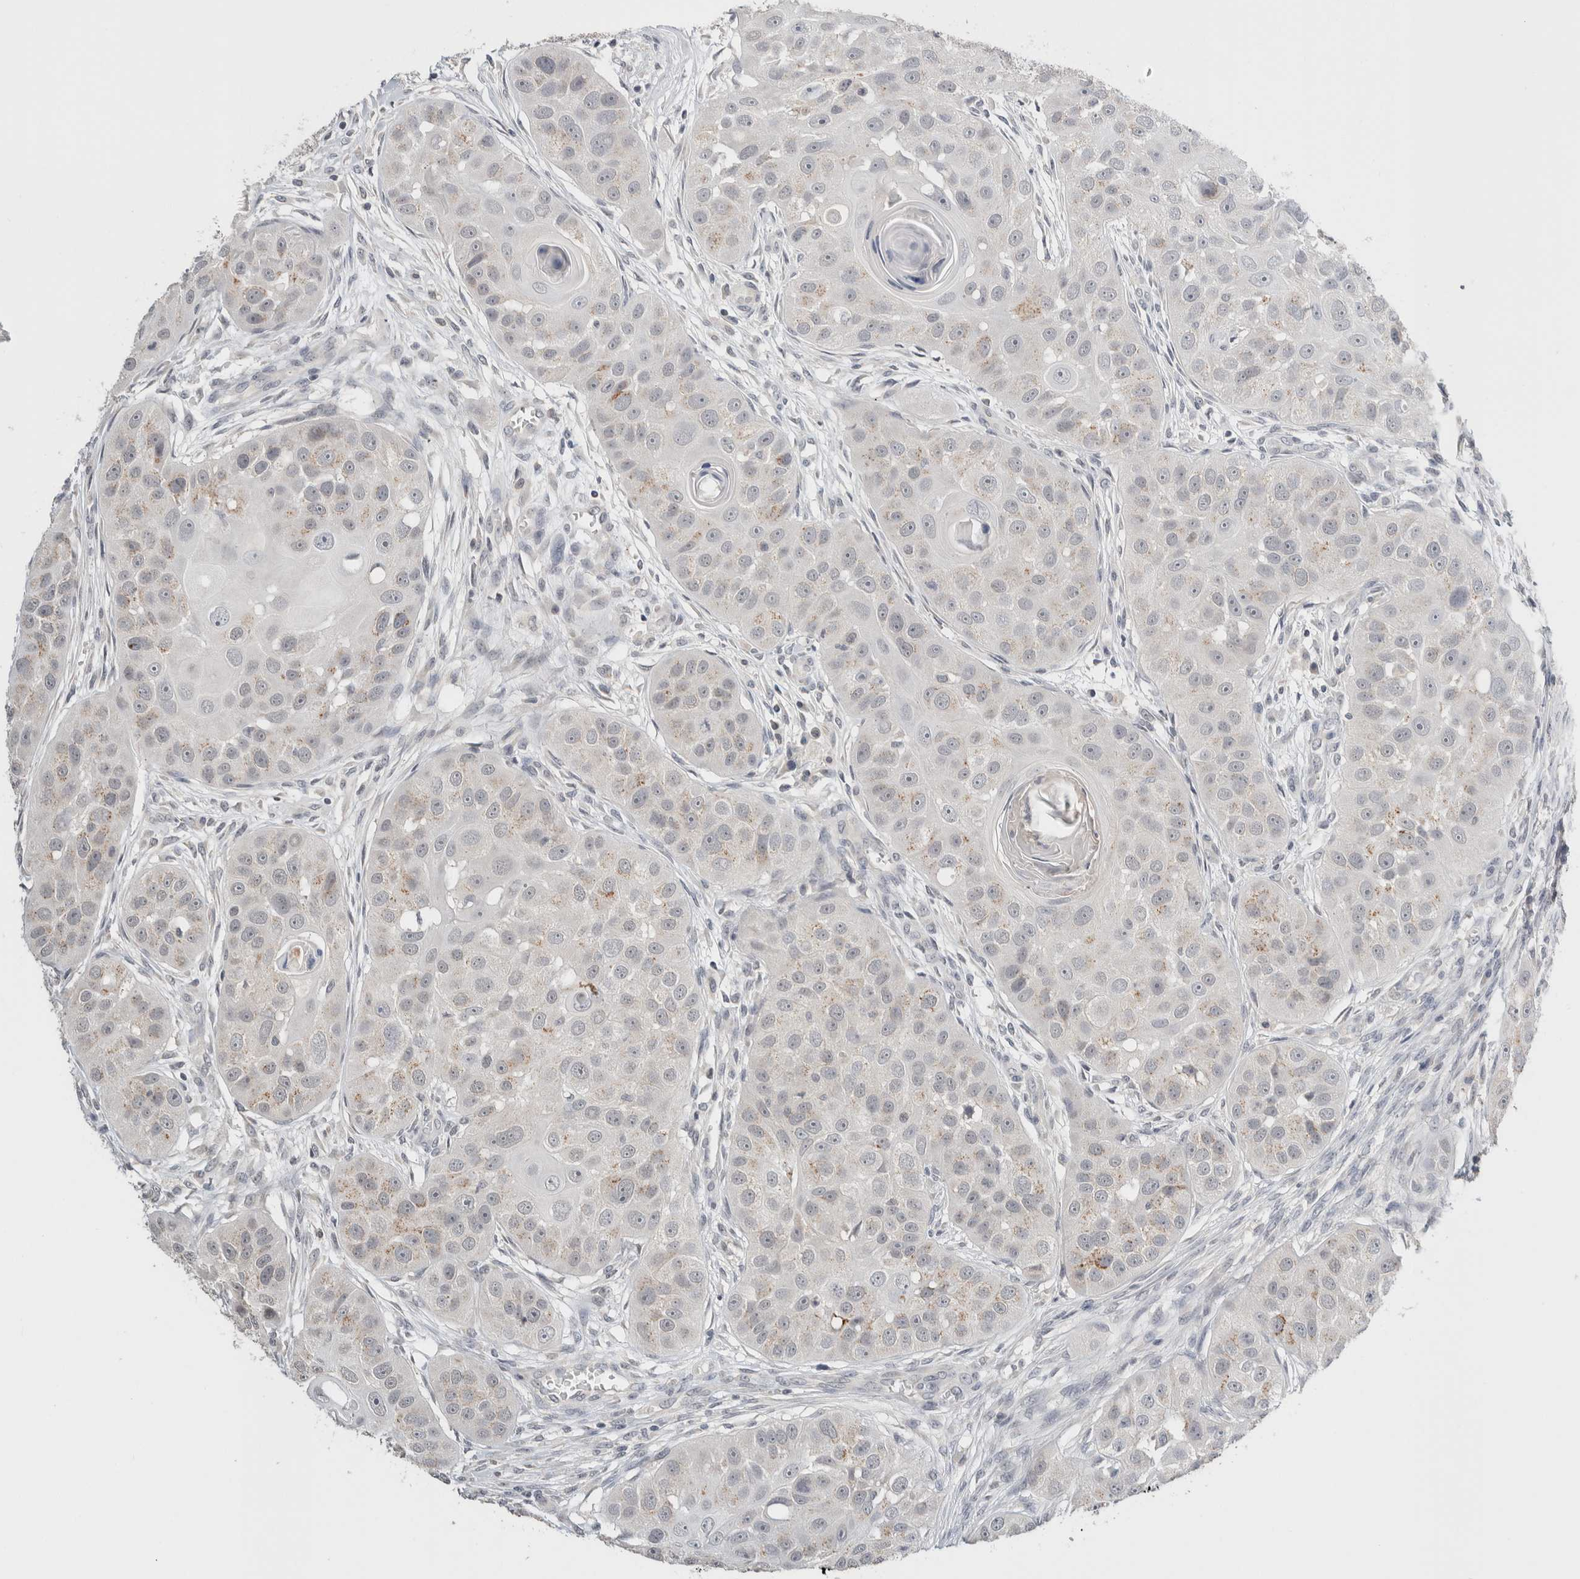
{"staining": {"intensity": "weak", "quantity": "<25%", "location": "cytoplasmic/membranous"}, "tissue": "head and neck cancer", "cell_type": "Tumor cells", "image_type": "cancer", "snomed": [{"axis": "morphology", "description": "Normal tissue, NOS"}, {"axis": "morphology", "description": "Squamous cell carcinoma, NOS"}, {"axis": "topography", "description": "Skeletal muscle"}, {"axis": "topography", "description": "Head-Neck"}], "caption": "An IHC micrograph of head and neck cancer (squamous cell carcinoma) is shown. There is no staining in tumor cells of head and neck cancer (squamous cell carcinoma).", "gene": "CRAT", "patient": {"sex": "male", "age": 51}}